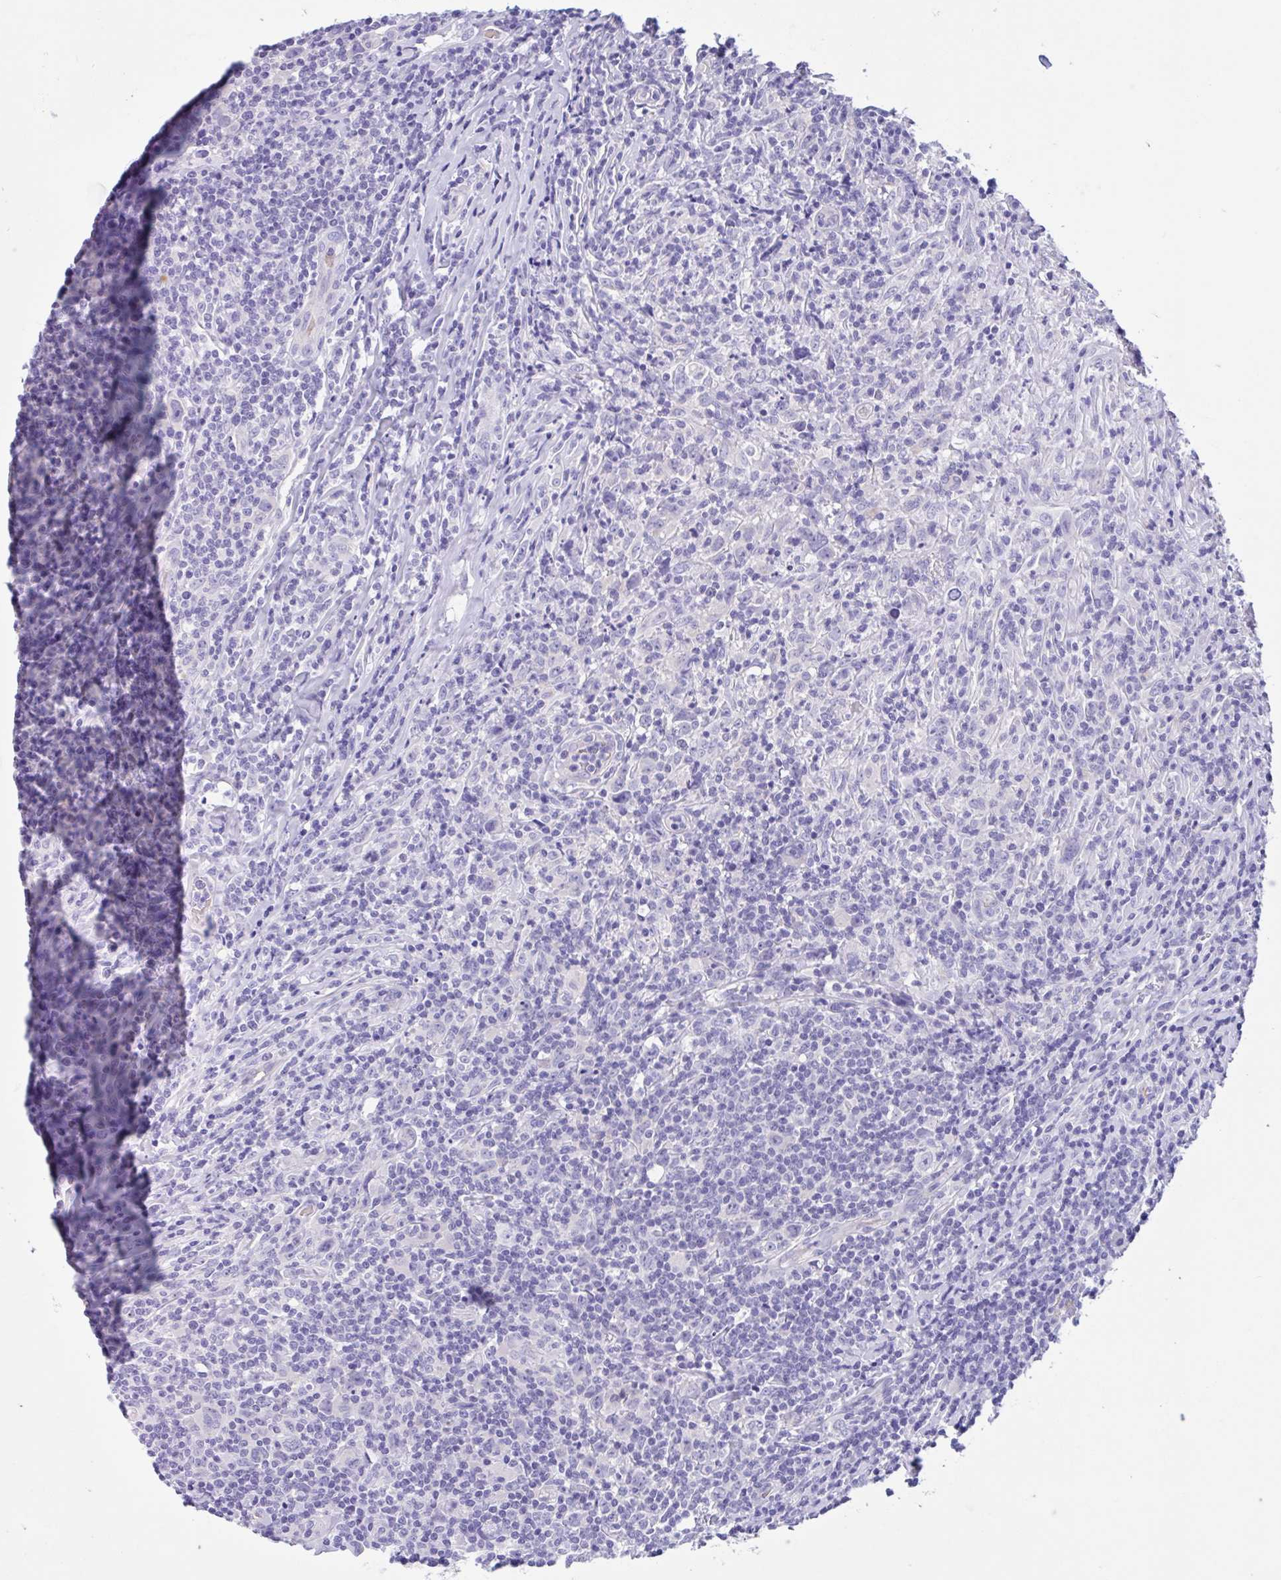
{"staining": {"intensity": "negative", "quantity": "none", "location": "none"}, "tissue": "lymphoma", "cell_type": "Tumor cells", "image_type": "cancer", "snomed": [{"axis": "morphology", "description": "Hodgkin's disease, NOS"}, {"axis": "topography", "description": "Lymph node"}], "caption": "DAB immunohistochemical staining of lymphoma demonstrates no significant positivity in tumor cells. (Stains: DAB immunohistochemistry (IHC) with hematoxylin counter stain, Microscopy: brightfield microscopy at high magnification).", "gene": "TMEM79", "patient": {"sex": "female", "age": 18}}